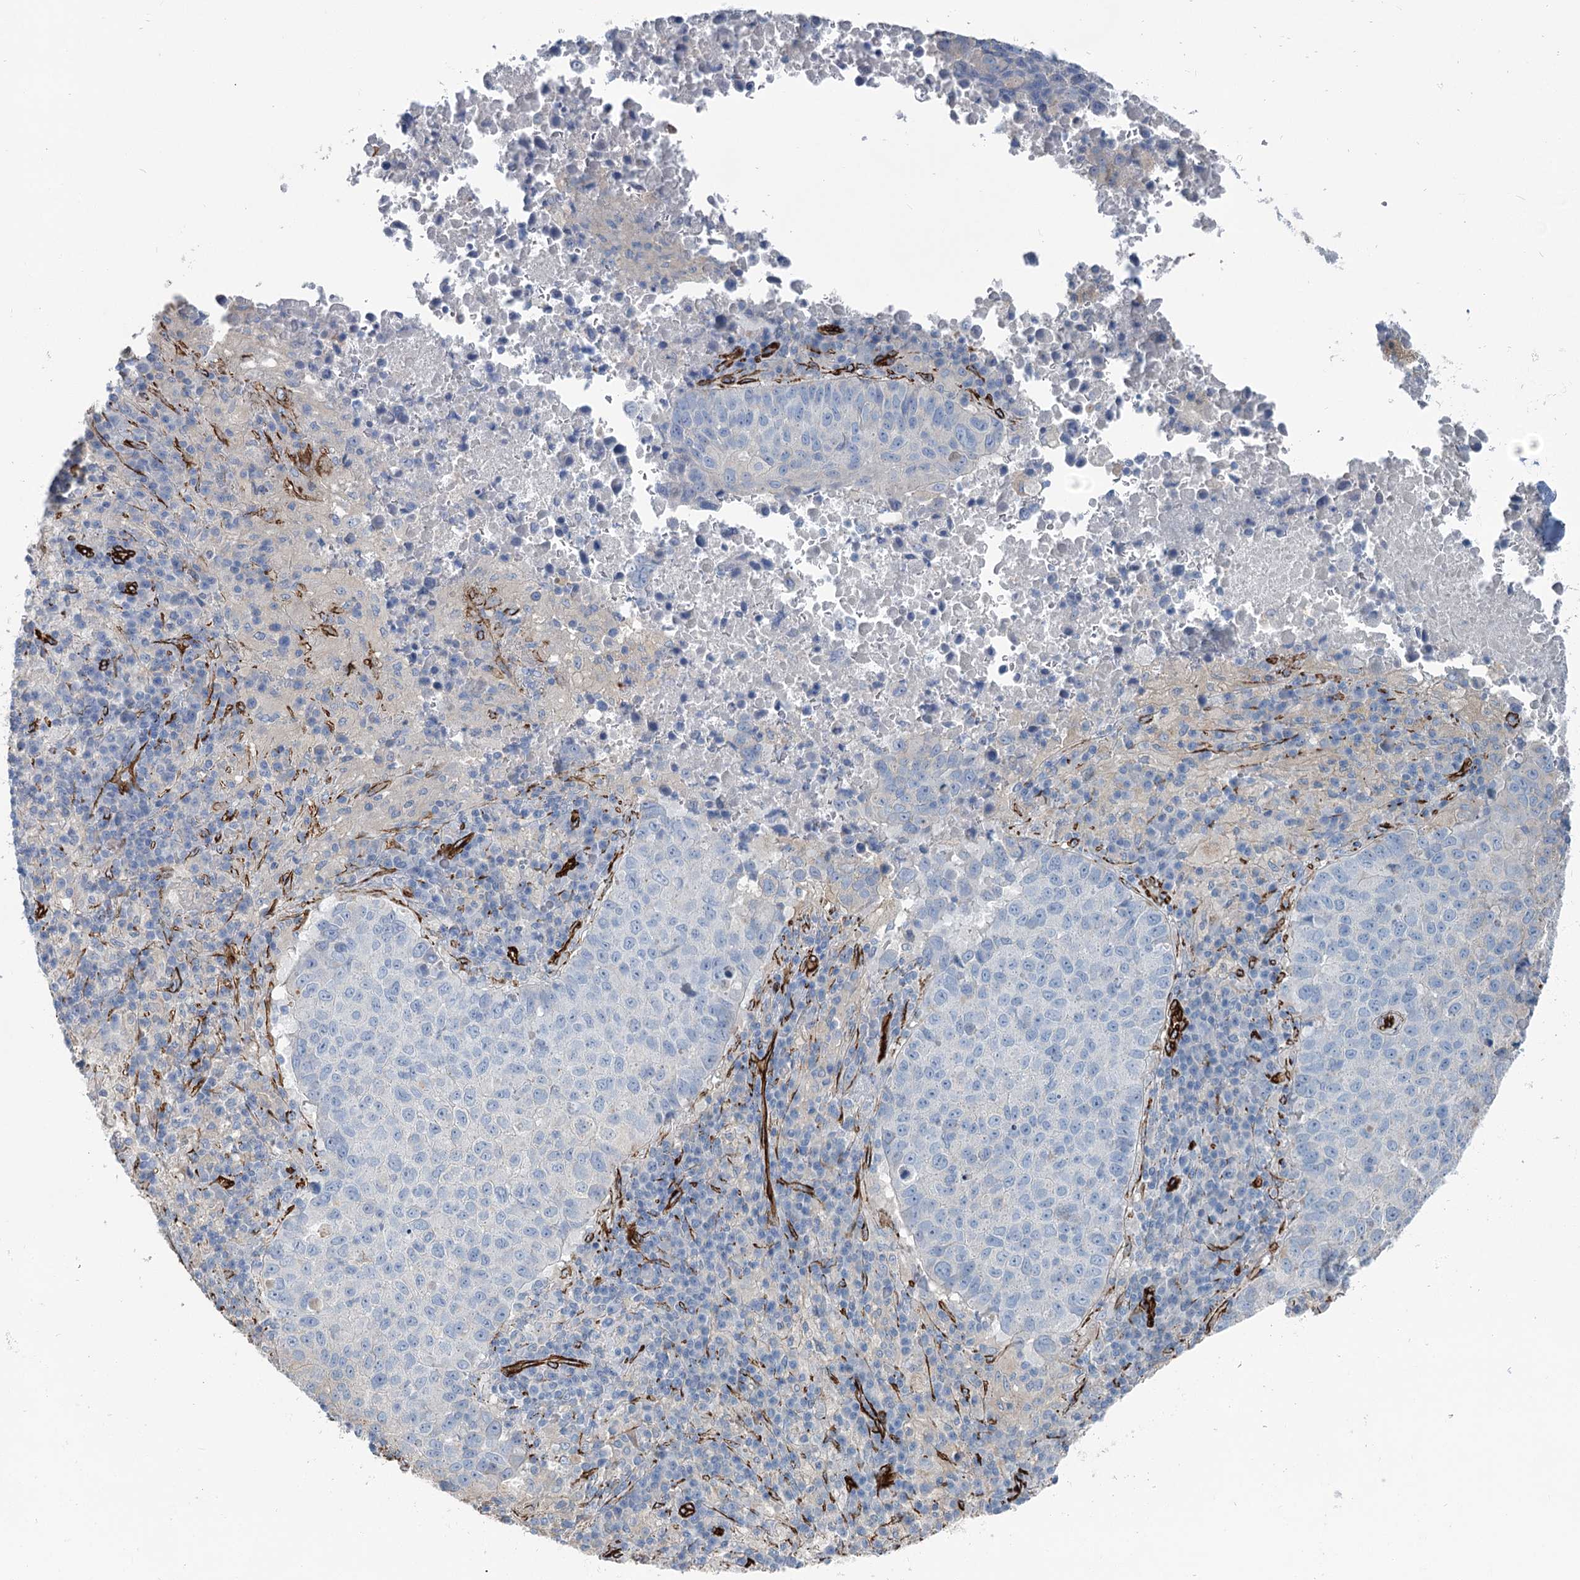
{"staining": {"intensity": "negative", "quantity": "none", "location": "none"}, "tissue": "lung cancer", "cell_type": "Tumor cells", "image_type": "cancer", "snomed": [{"axis": "morphology", "description": "Squamous cell carcinoma, NOS"}, {"axis": "topography", "description": "Lung"}], "caption": "Immunohistochemical staining of human squamous cell carcinoma (lung) displays no significant staining in tumor cells.", "gene": "IQSEC1", "patient": {"sex": "male", "age": 73}}